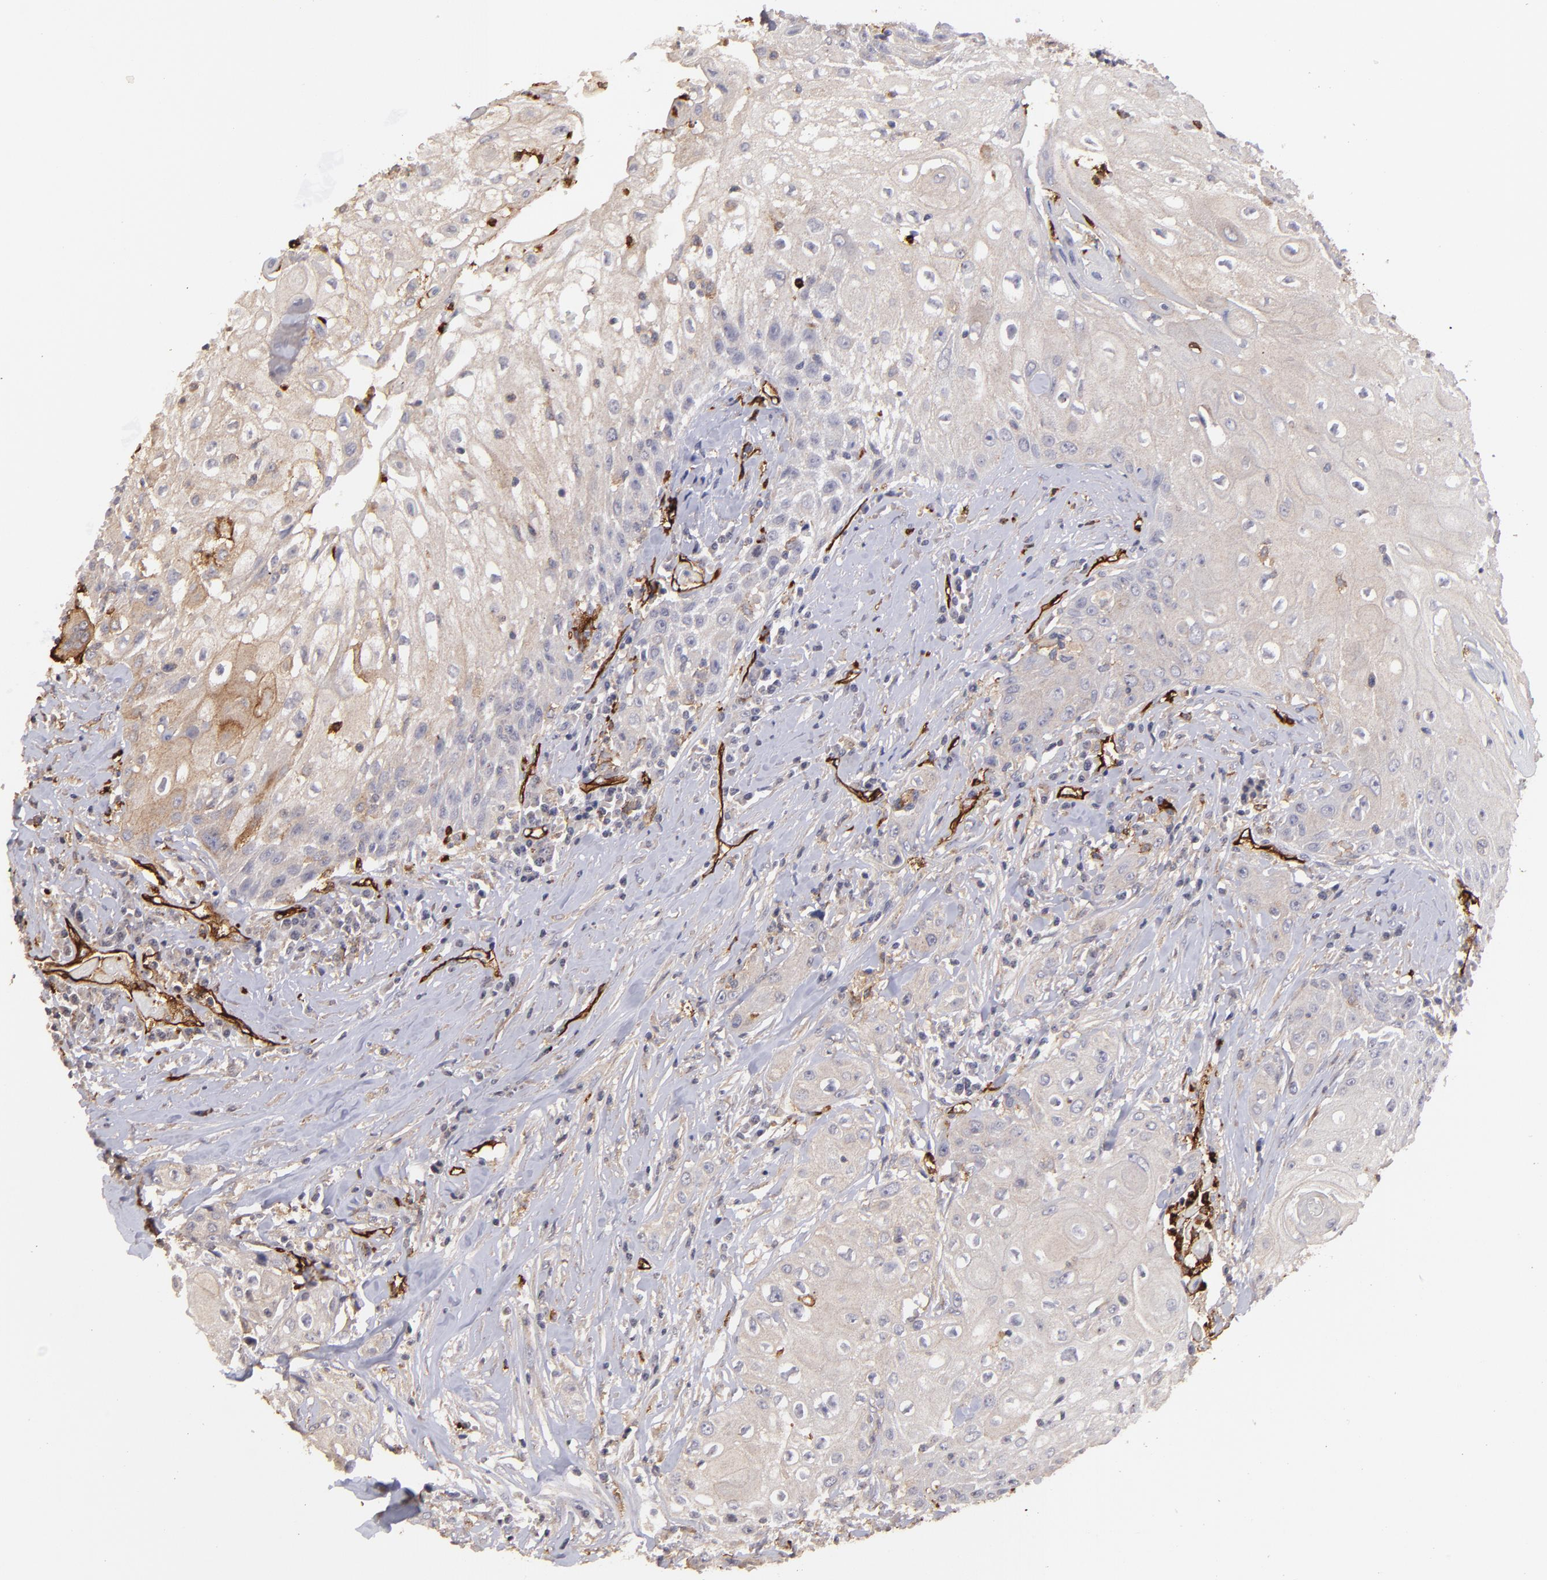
{"staining": {"intensity": "negative", "quantity": "none", "location": "none"}, "tissue": "head and neck cancer", "cell_type": "Tumor cells", "image_type": "cancer", "snomed": [{"axis": "morphology", "description": "Squamous cell carcinoma, NOS"}, {"axis": "topography", "description": "Oral tissue"}, {"axis": "topography", "description": "Head-Neck"}], "caption": "Immunohistochemical staining of head and neck cancer (squamous cell carcinoma) displays no significant staining in tumor cells.", "gene": "DYSF", "patient": {"sex": "female", "age": 82}}